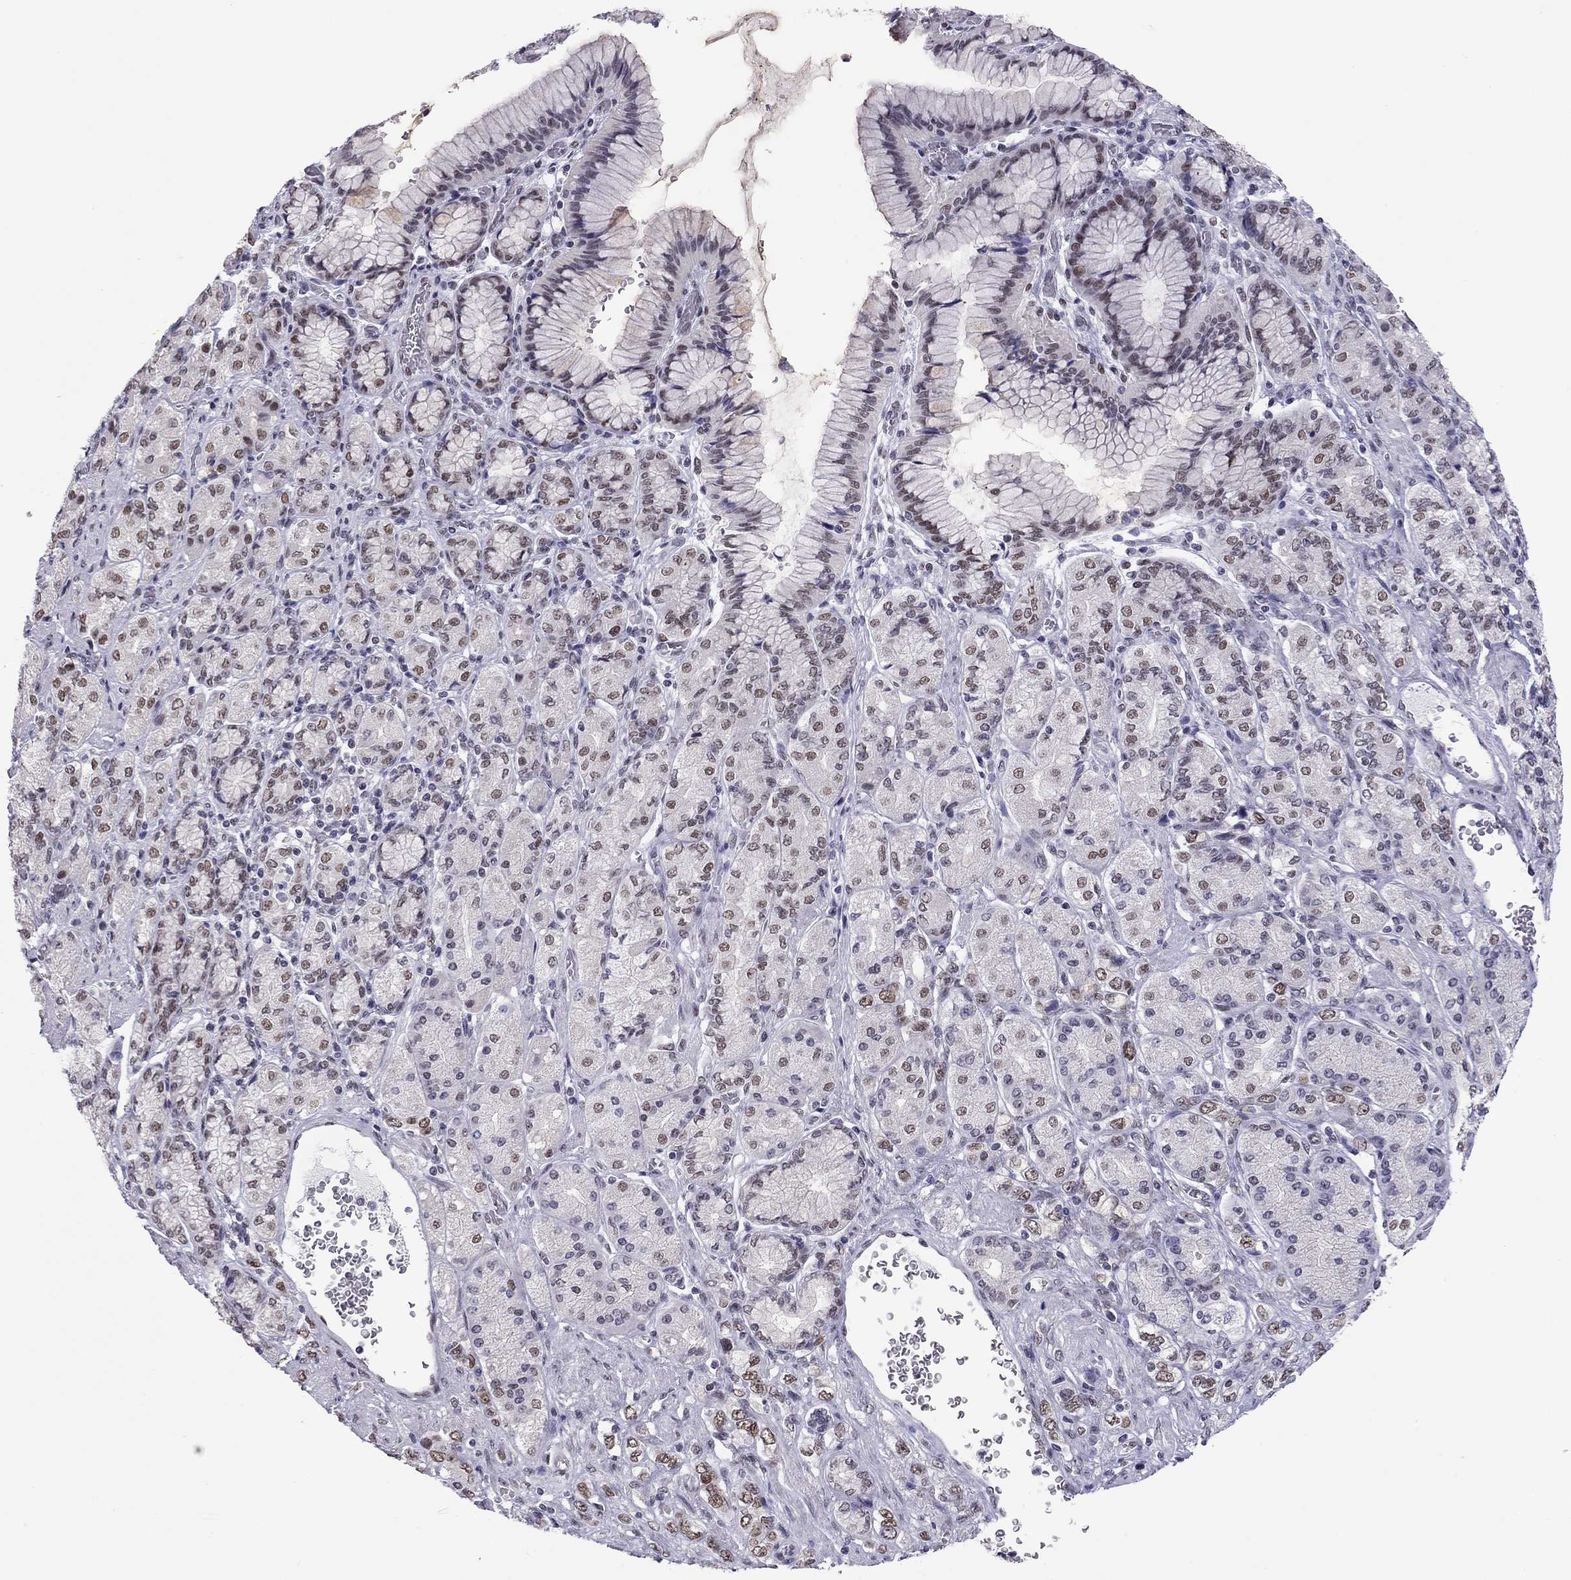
{"staining": {"intensity": "weak", "quantity": ">75%", "location": "nuclear"}, "tissue": "stomach cancer", "cell_type": "Tumor cells", "image_type": "cancer", "snomed": [{"axis": "morphology", "description": "Normal tissue, NOS"}, {"axis": "morphology", "description": "Adenocarcinoma, NOS"}, {"axis": "morphology", "description": "Adenocarcinoma, High grade"}, {"axis": "topography", "description": "Stomach, upper"}, {"axis": "topography", "description": "Stomach"}], "caption": "Tumor cells reveal low levels of weak nuclear positivity in approximately >75% of cells in stomach cancer.", "gene": "DOT1L", "patient": {"sex": "female", "age": 65}}